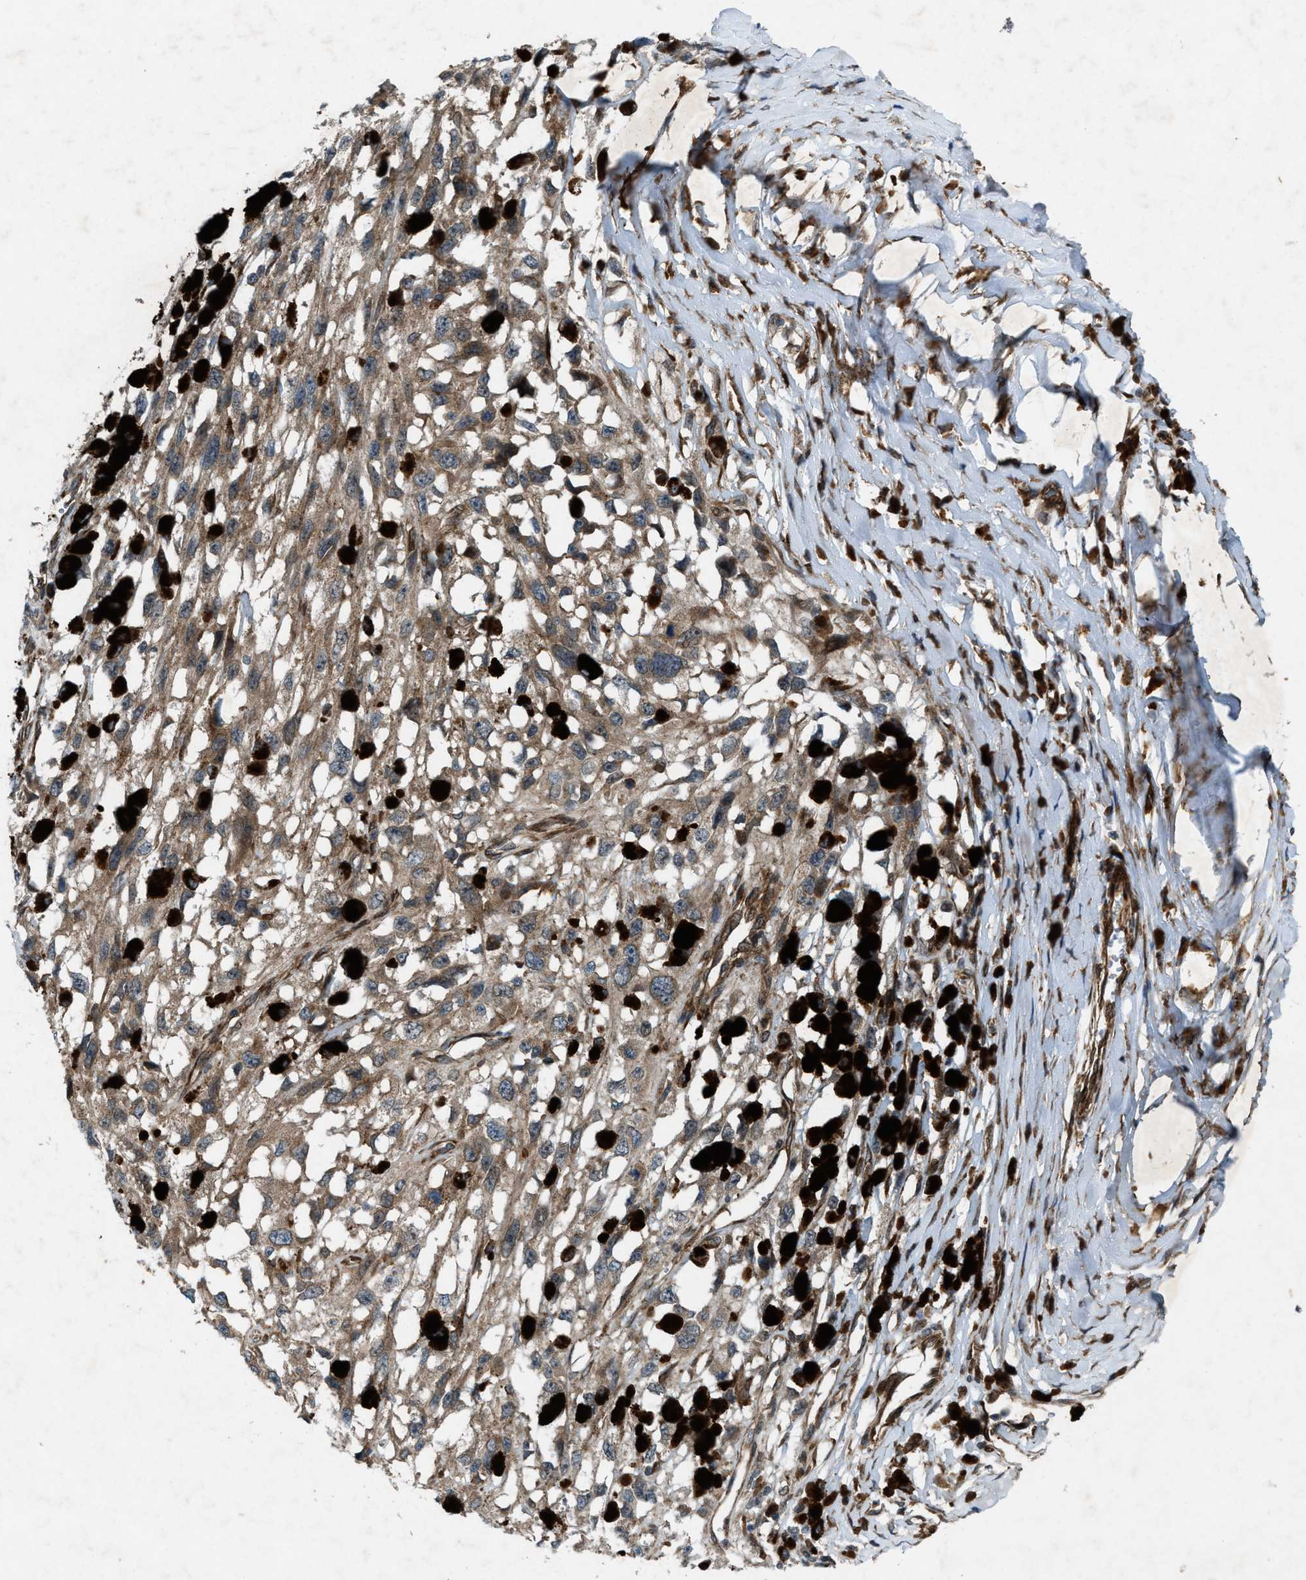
{"staining": {"intensity": "moderate", "quantity": ">75%", "location": "cytoplasmic/membranous"}, "tissue": "melanoma", "cell_type": "Tumor cells", "image_type": "cancer", "snomed": [{"axis": "morphology", "description": "Malignant melanoma, Metastatic site"}, {"axis": "topography", "description": "Lymph node"}], "caption": "Brown immunohistochemical staining in human melanoma shows moderate cytoplasmic/membranous expression in about >75% of tumor cells.", "gene": "URGCP", "patient": {"sex": "male", "age": 59}}